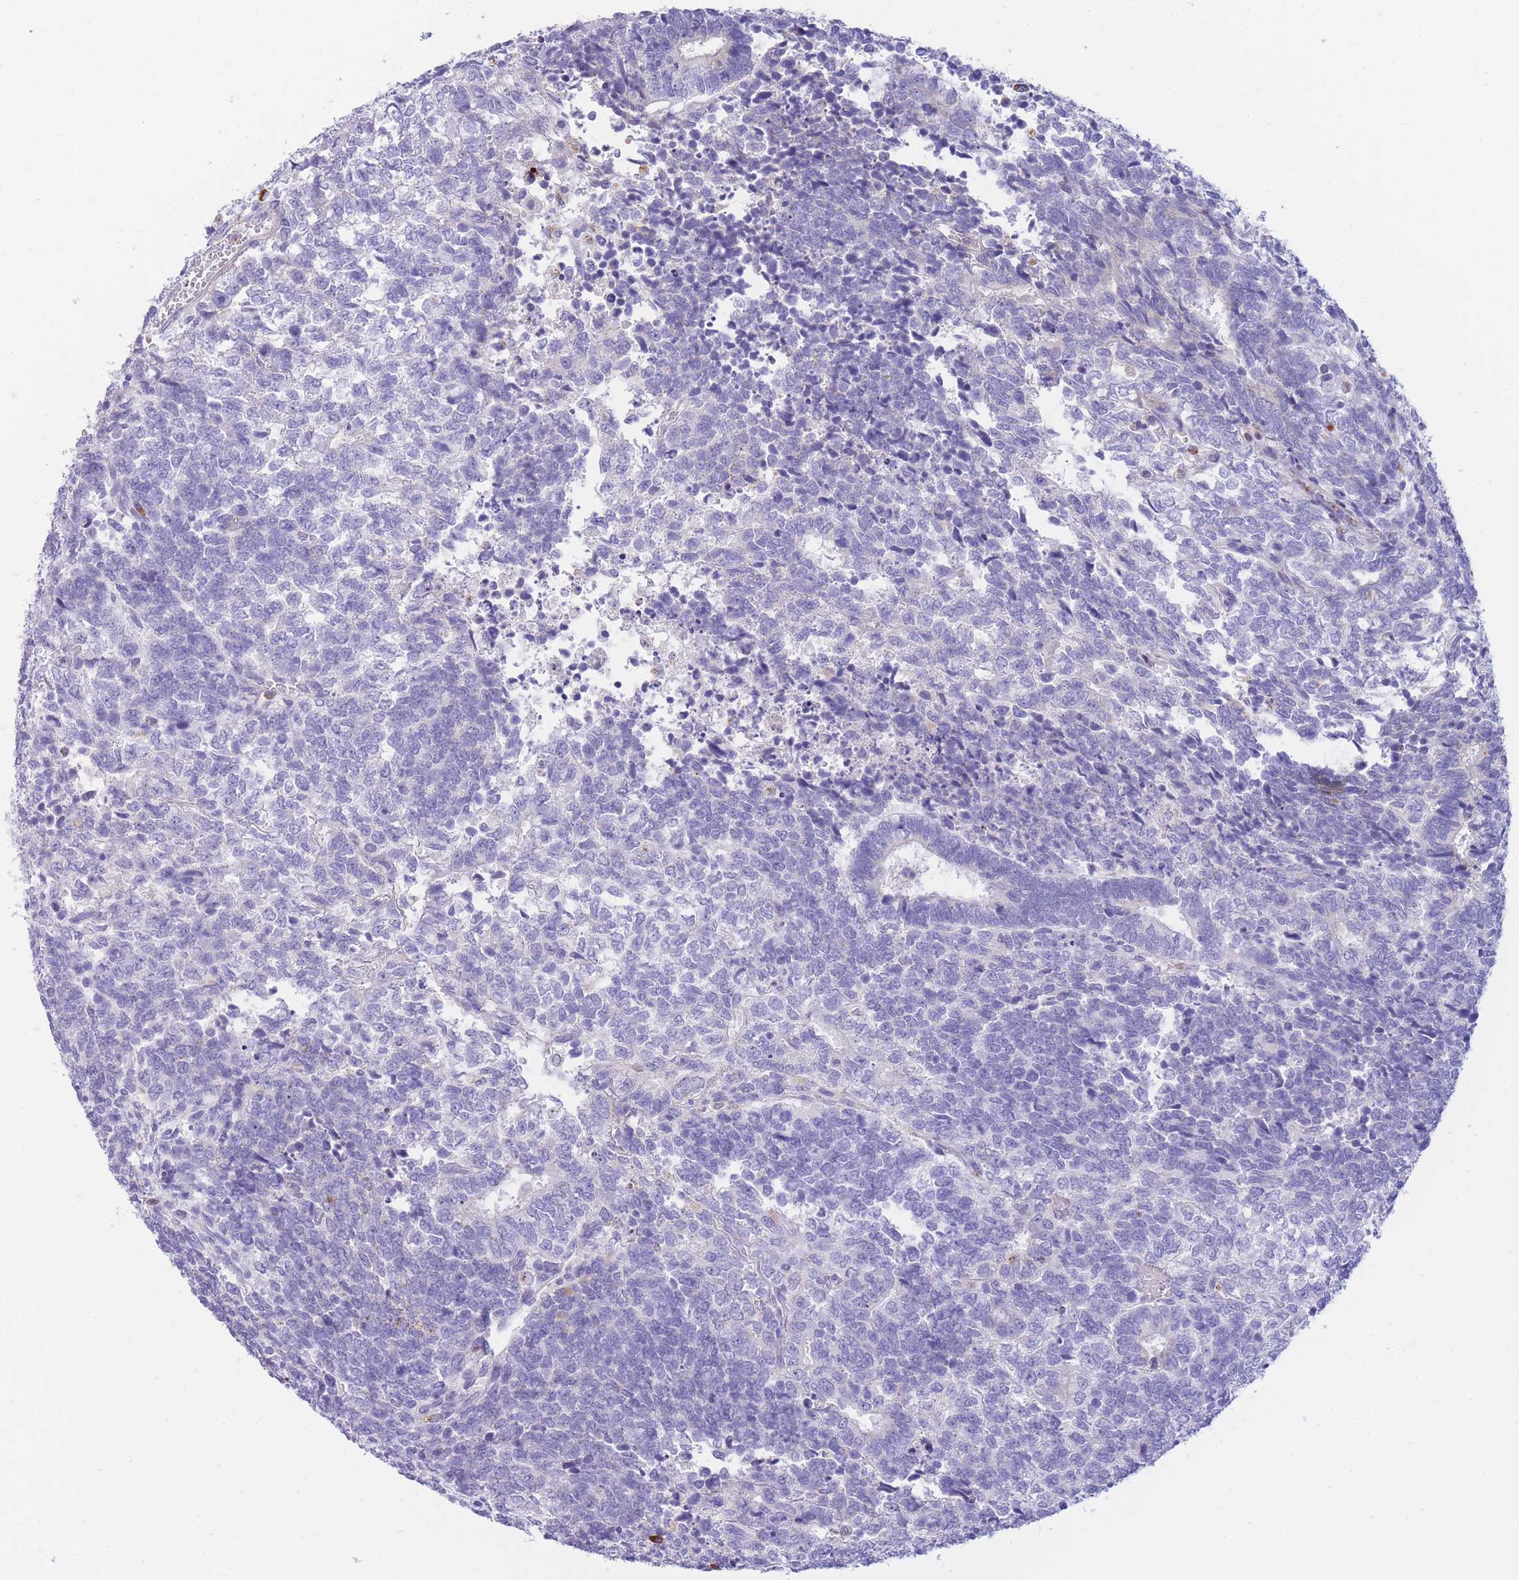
{"staining": {"intensity": "moderate", "quantity": "<25%", "location": "cytoplasmic/membranous"}, "tissue": "testis cancer", "cell_type": "Tumor cells", "image_type": "cancer", "snomed": [{"axis": "morphology", "description": "Carcinoma, Embryonal, NOS"}, {"axis": "topography", "description": "Testis"}], "caption": "An image of human testis cancer (embryonal carcinoma) stained for a protein exhibits moderate cytoplasmic/membranous brown staining in tumor cells.", "gene": "PLBD1", "patient": {"sex": "male", "age": 23}}